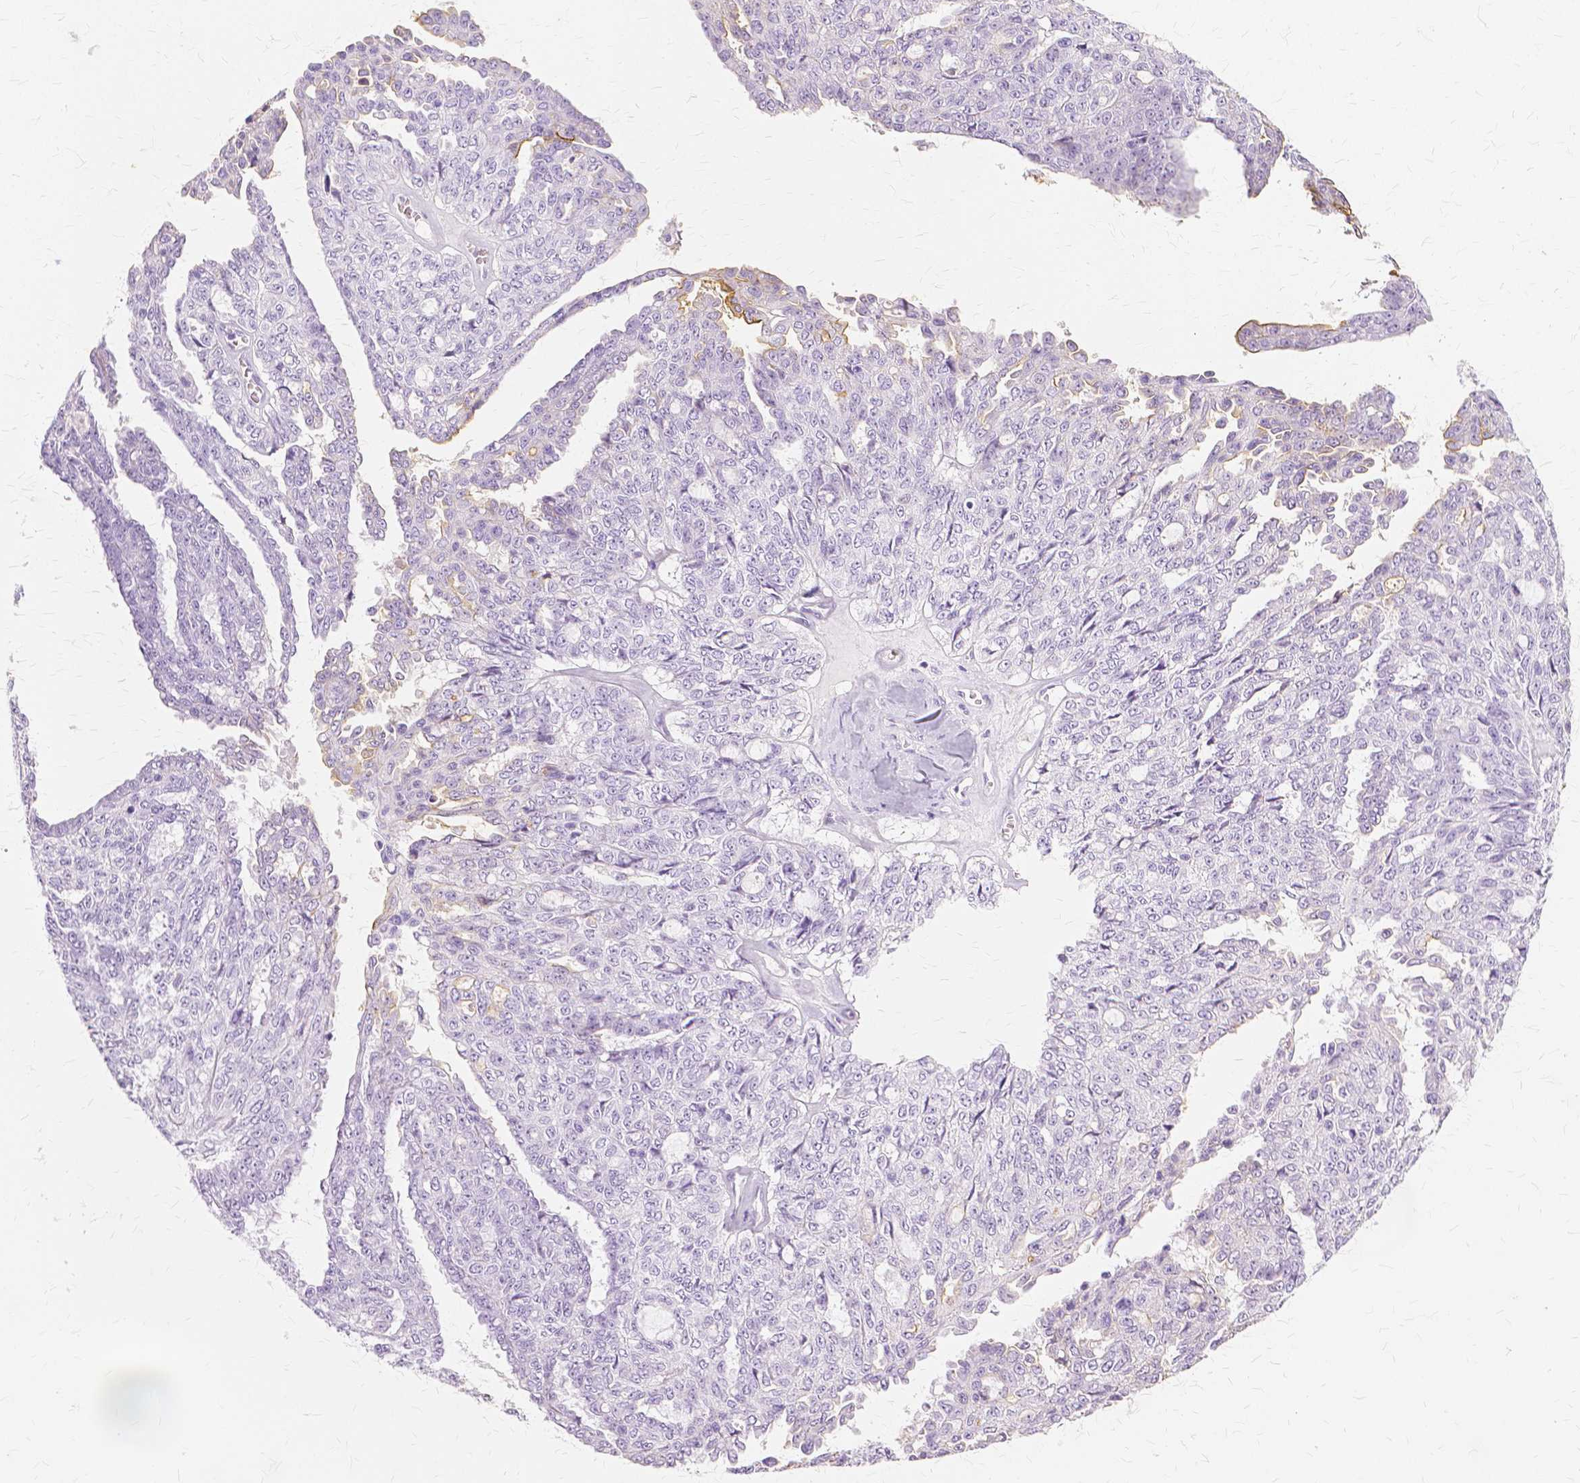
{"staining": {"intensity": "negative", "quantity": "none", "location": "none"}, "tissue": "ovarian cancer", "cell_type": "Tumor cells", "image_type": "cancer", "snomed": [{"axis": "morphology", "description": "Cystadenocarcinoma, serous, NOS"}, {"axis": "topography", "description": "Ovary"}], "caption": "Immunohistochemistry photomicrograph of neoplastic tissue: human ovarian serous cystadenocarcinoma stained with DAB reveals no significant protein positivity in tumor cells.", "gene": "TGM1", "patient": {"sex": "female", "age": 71}}